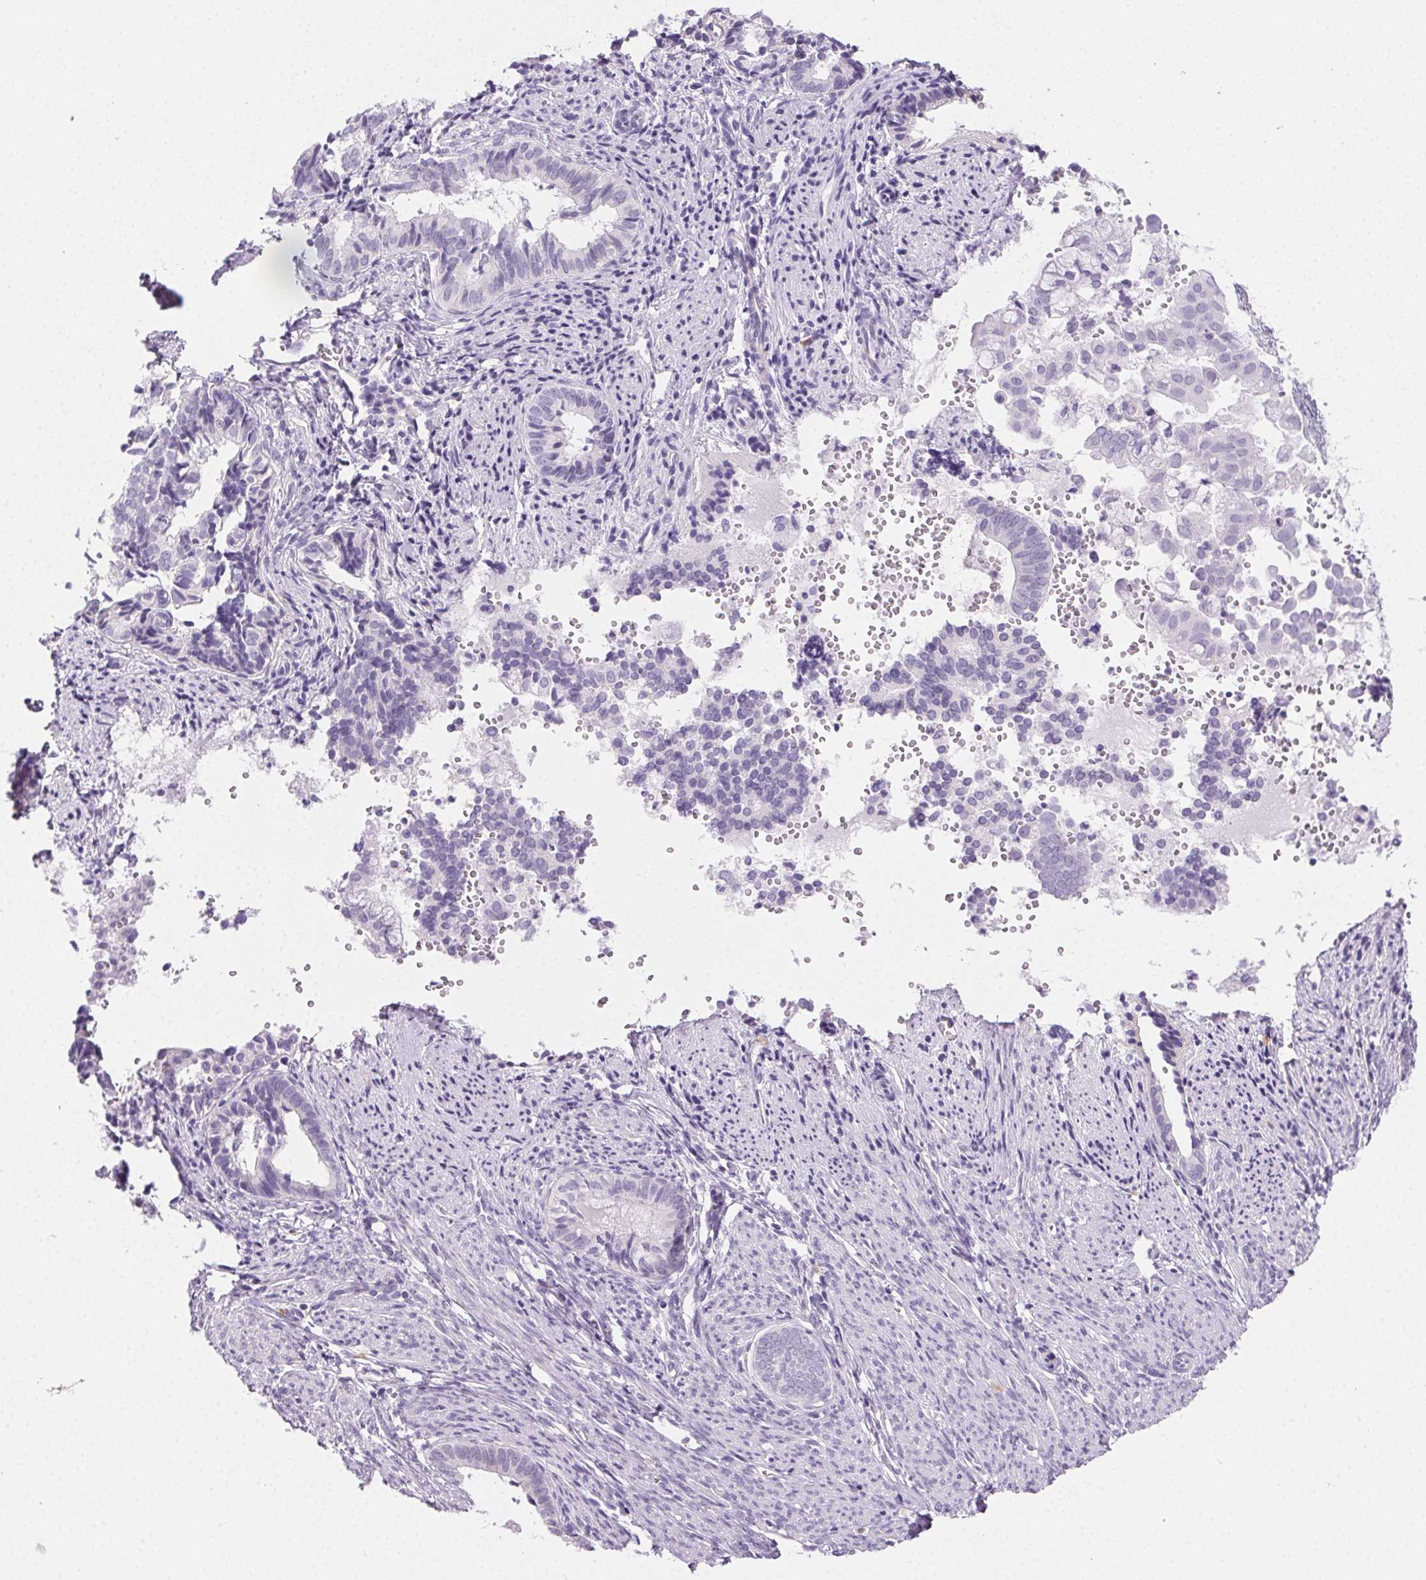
{"staining": {"intensity": "negative", "quantity": "none", "location": "none"}, "tissue": "endometrial cancer", "cell_type": "Tumor cells", "image_type": "cancer", "snomed": [{"axis": "morphology", "description": "Adenocarcinoma, NOS"}, {"axis": "topography", "description": "Endometrium"}], "caption": "Immunohistochemical staining of endometrial adenocarcinoma shows no significant expression in tumor cells.", "gene": "PRSS3", "patient": {"sex": "female", "age": 75}}